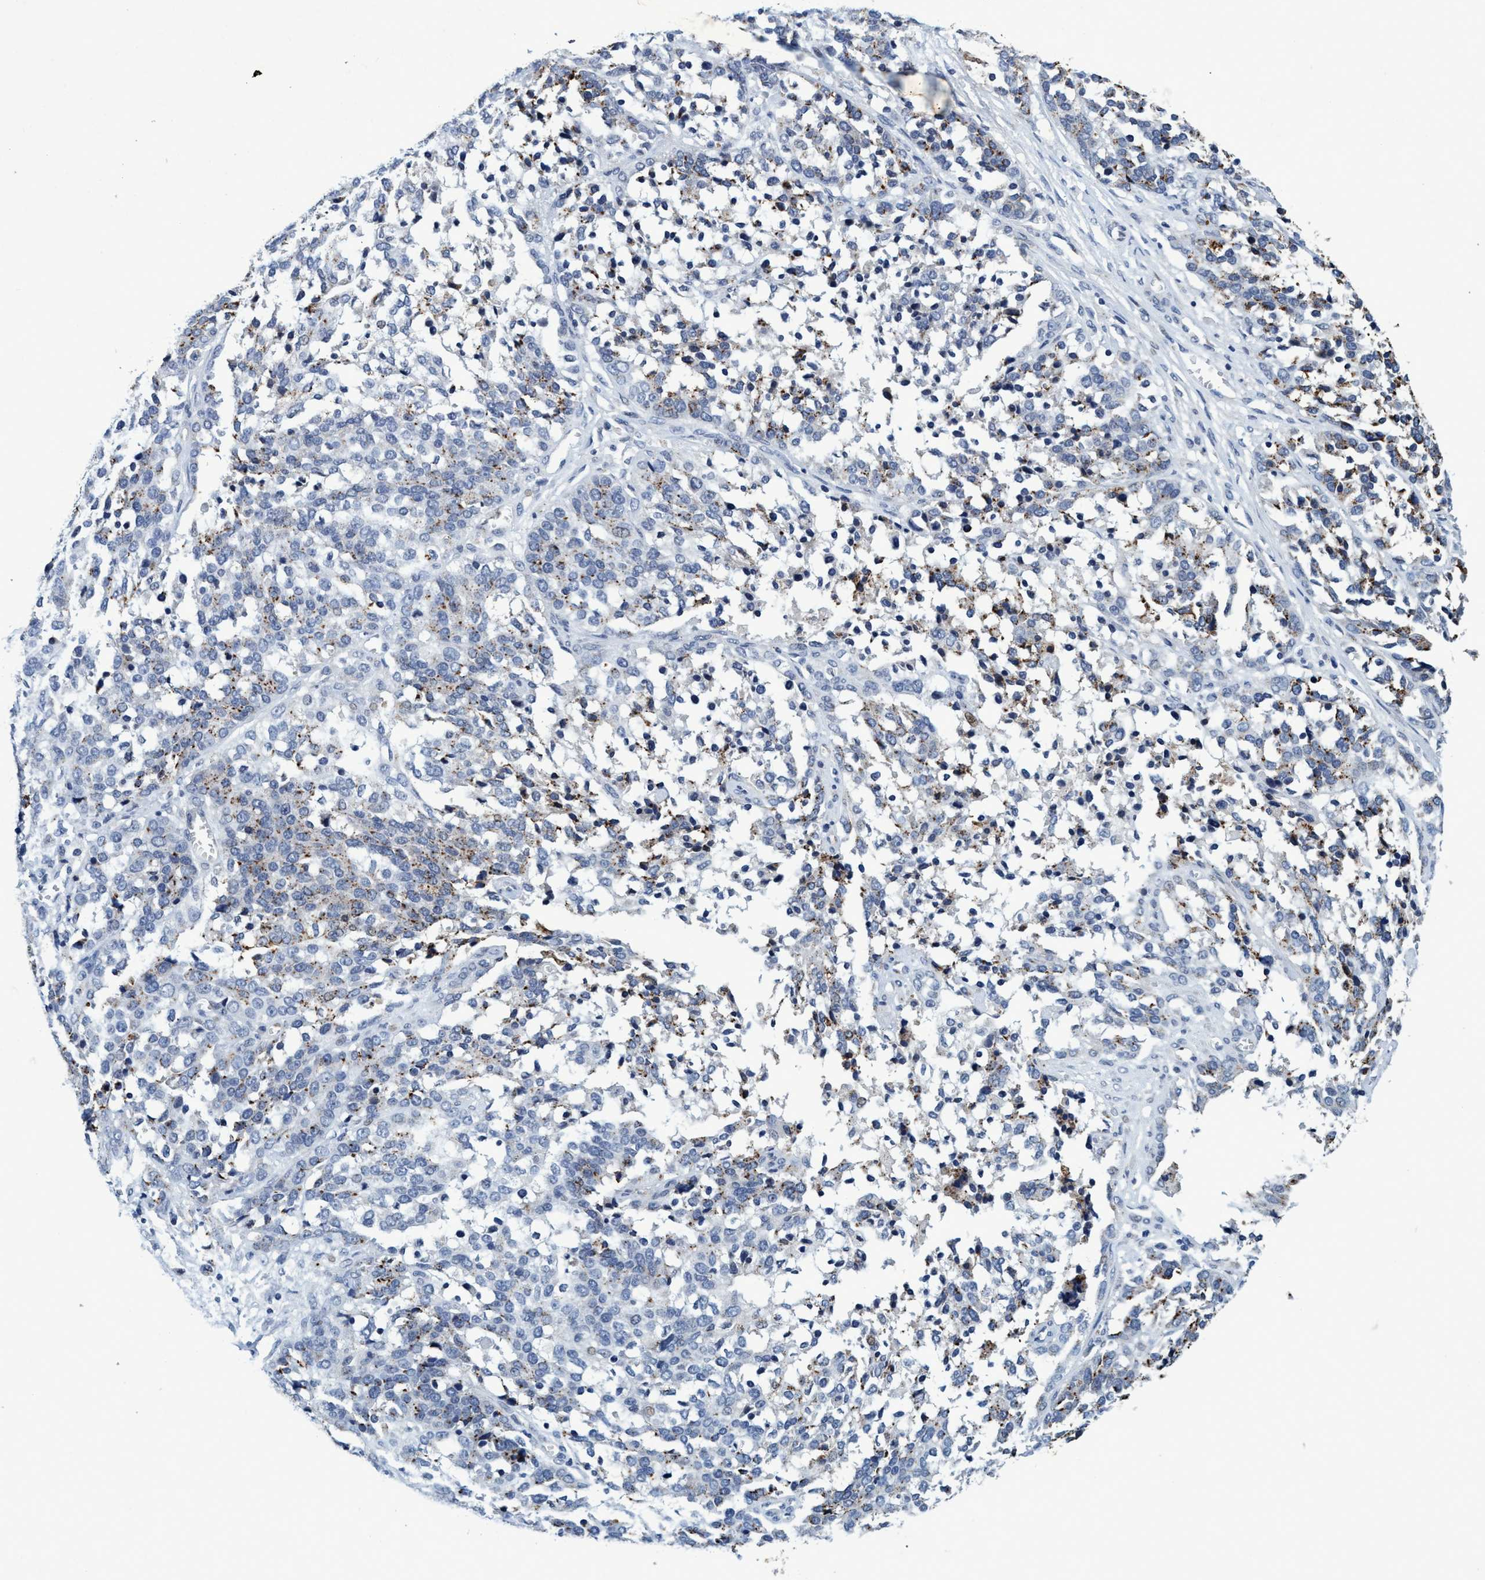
{"staining": {"intensity": "weak", "quantity": "25%-75%", "location": "cytoplasmic/membranous"}, "tissue": "ovarian cancer", "cell_type": "Tumor cells", "image_type": "cancer", "snomed": [{"axis": "morphology", "description": "Cystadenocarcinoma, serous, NOS"}, {"axis": "topography", "description": "Ovary"}], "caption": "The immunohistochemical stain shows weak cytoplasmic/membranous expression in tumor cells of serous cystadenocarcinoma (ovarian) tissue.", "gene": "GRB14", "patient": {"sex": "female", "age": 44}}